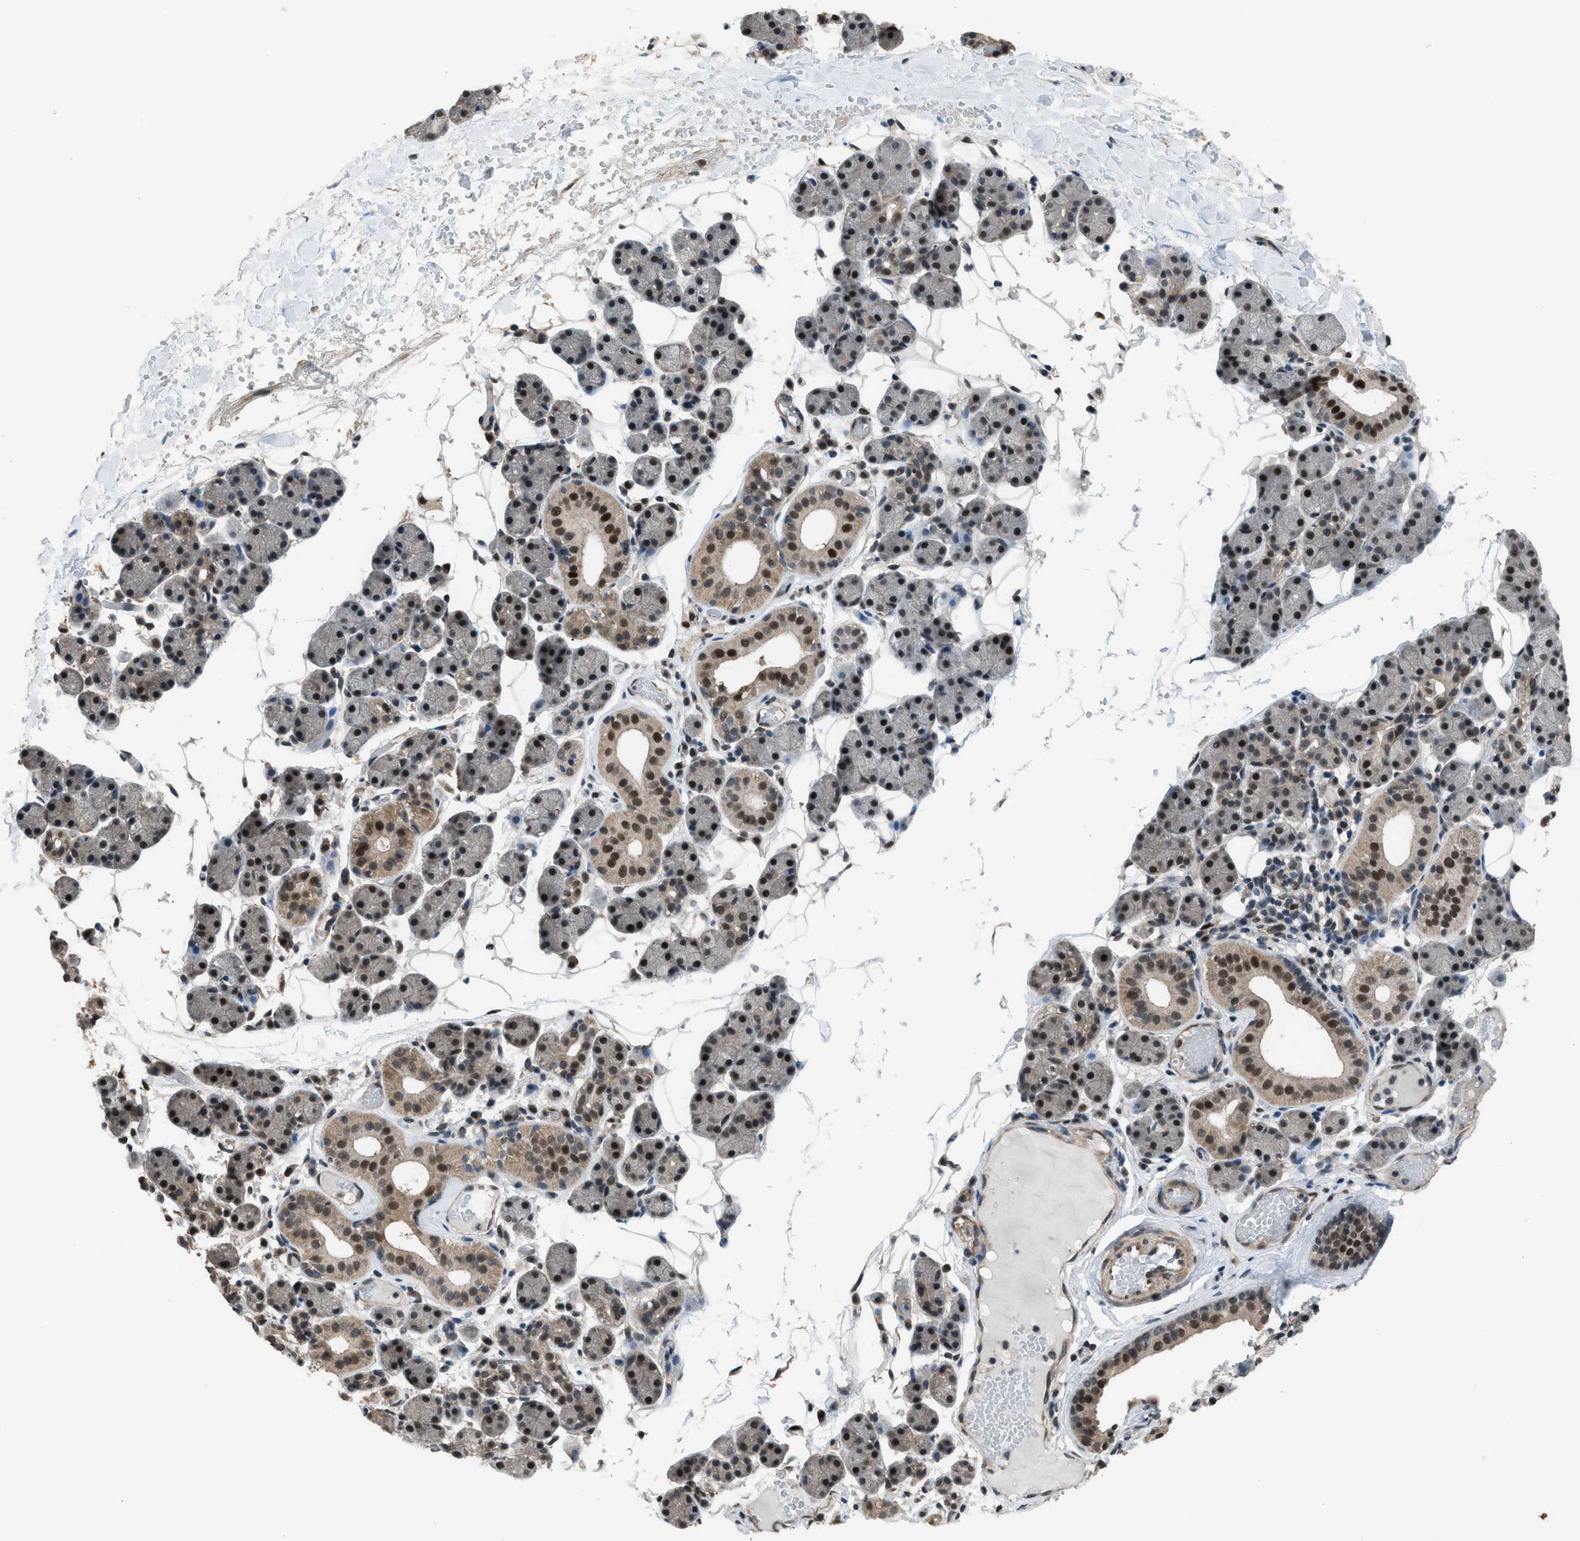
{"staining": {"intensity": "strong", "quantity": "25%-75%", "location": "cytoplasmic/membranous,nuclear"}, "tissue": "salivary gland", "cell_type": "Glandular cells", "image_type": "normal", "snomed": [{"axis": "morphology", "description": "Normal tissue, NOS"}, {"axis": "topography", "description": "Salivary gland"}], "caption": "This photomicrograph displays immunohistochemistry (IHC) staining of normal salivary gland, with high strong cytoplasmic/membranous,nuclear staining in about 25%-75% of glandular cells.", "gene": "KPNA6", "patient": {"sex": "female", "age": 33}}